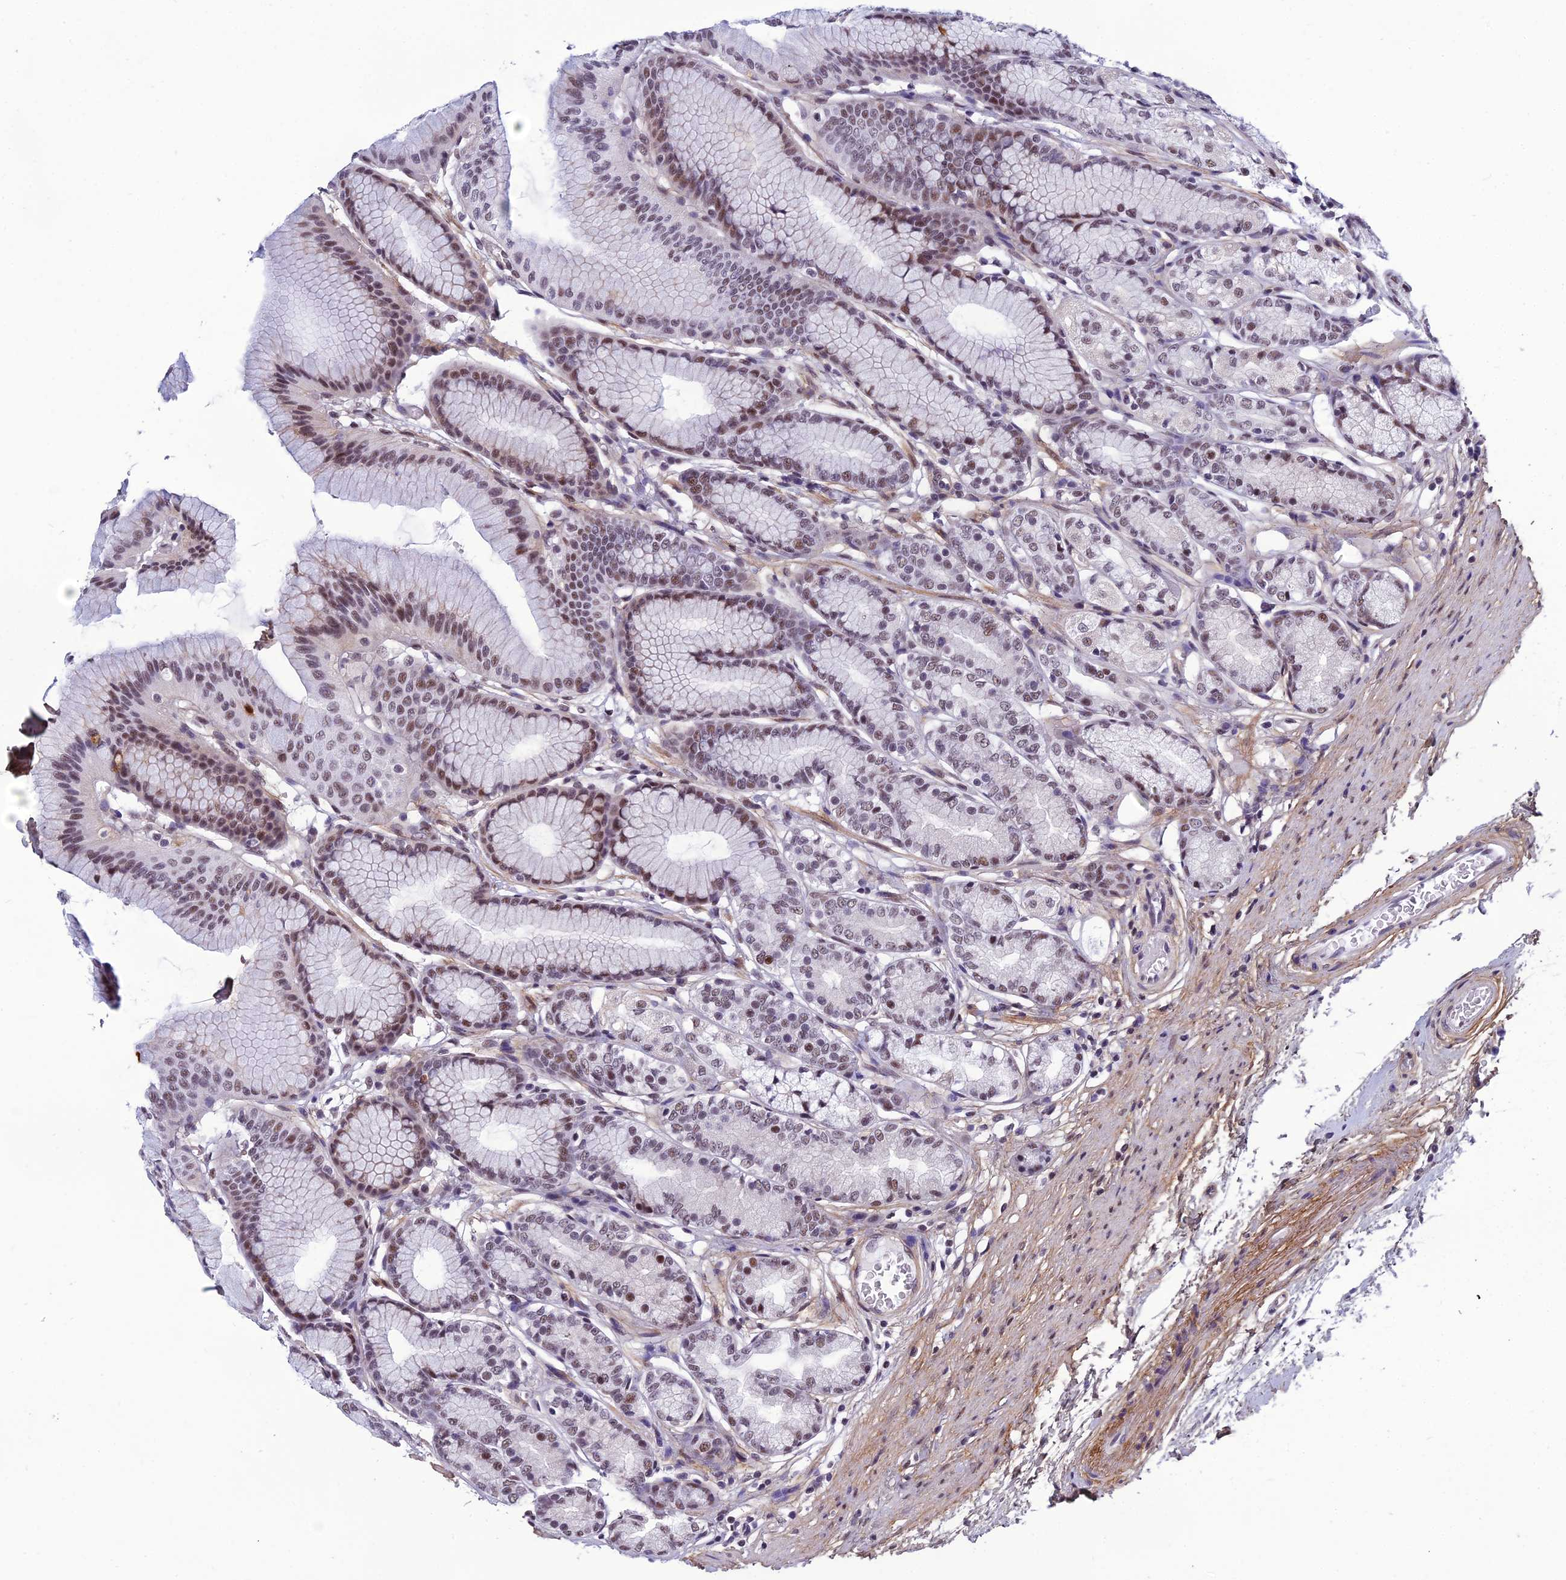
{"staining": {"intensity": "moderate", "quantity": "25%-75%", "location": "nuclear"}, "tissue": "stomach", "cell_type": "Glandular cells", "image_type": "normal", "snomed": [{"axis": "morphology", "description": "Normal tissue, NOS"}, {"axis": "morphology", "description": "Adenocarcinoma, NOS"}, {"axis": "morphology", "description": "Adenocarcinoma, High grade"}, {"axis": "topography", "description": "Stomach, upper"}, {"axis": "topography", "description": "Stomach"}], "caption": "The image demonstrates staining of benign stomach, revealing moderate nuclear protein staining (brown color) within glandular cells. The protein is shown in brown color, while the nuclei are stained blue.", "gene": "RSRC1", "patient": {"sex": "female", "age": 65}}